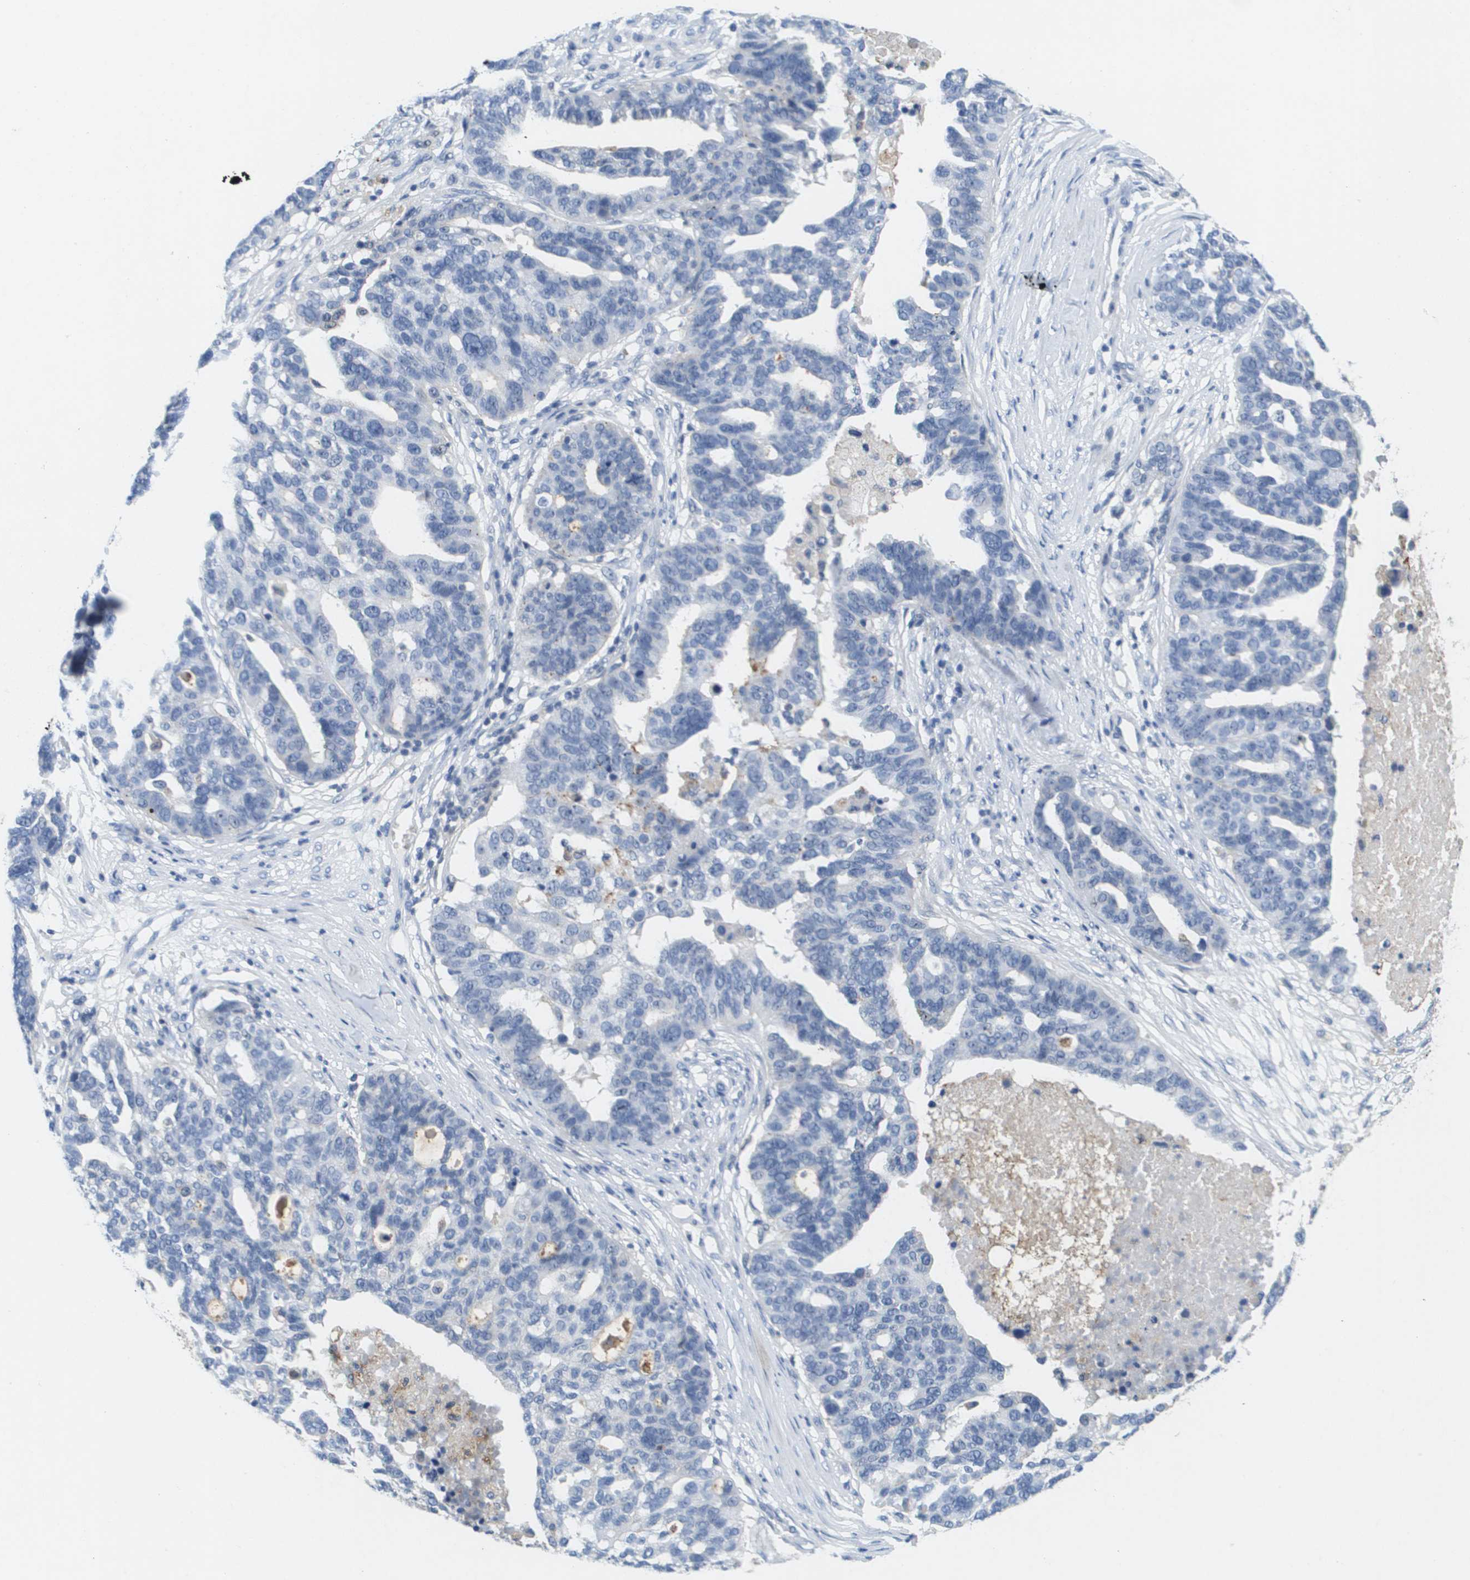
{"staining": {"intensity": "negative", "quantity": "none", "location": "none"}, "tissue": "ovarian cancer", "cell_type": "Tumor cells", "image_type": "cancer", "snomed": [{"axis": "morphology", "description": "Cystadenocarcinoma, serous, NOS"}, {"axis": "topography", "description": "Ovary"}], "caption": "Ovarian serous cystadenocarcinoma was stained to show a protein in brown. There is no significant positivity in tumor cells. (Stains: DAB immunohistochemistry (IHC) with hematoxylin counter stain, Microscopy: brightfield microscopy at high magnification).", "gene": "LIPG", "patient": {"sex": "female", "age": 59}}